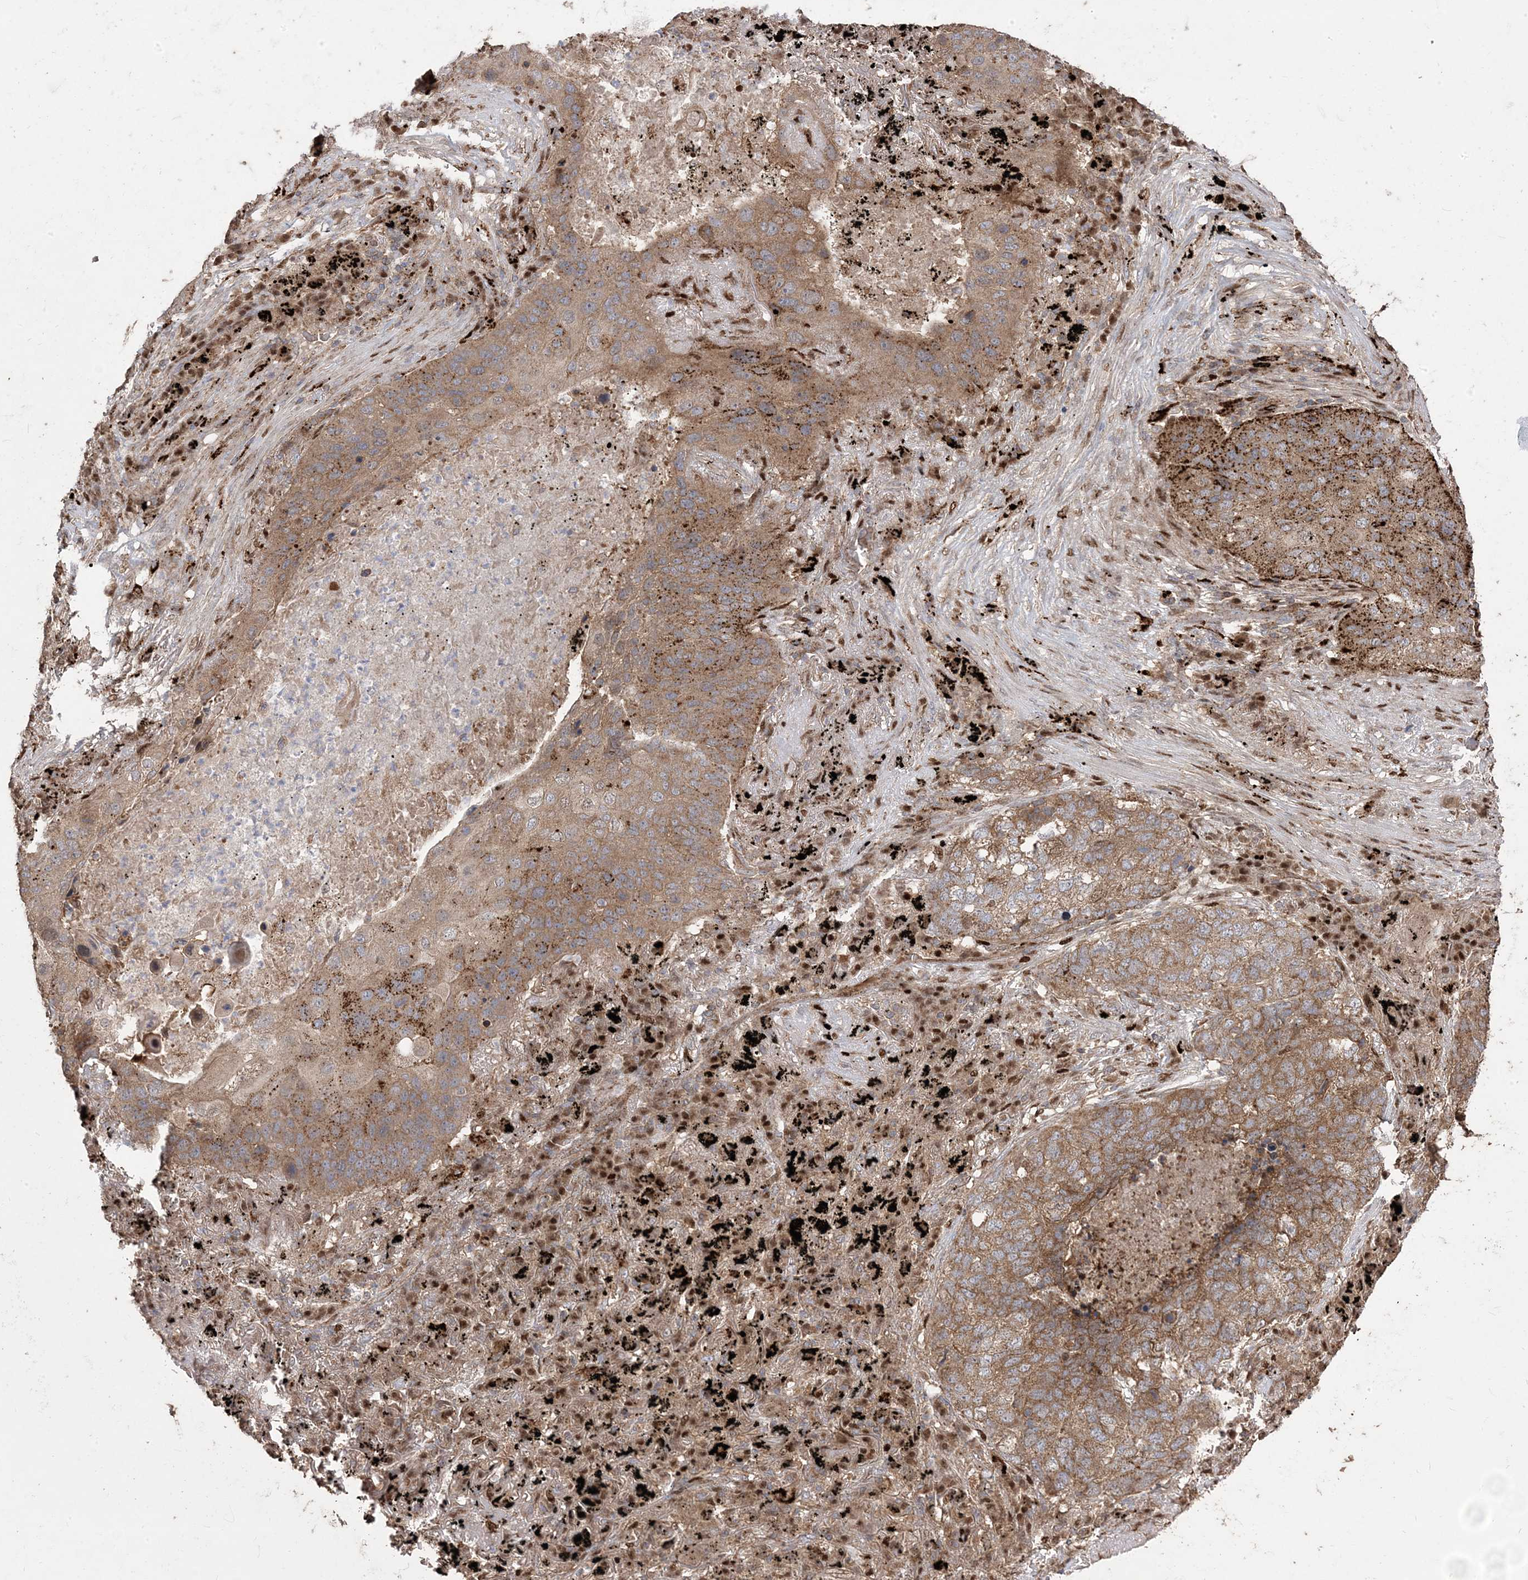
{"staining": {"intensity": "strong", "quantity": ">75%", "location": "cytoplasmic/membranous"}, "tissue": "lung cancer", "cell_type": "Tumor cells", "image_type": "cancer", "snomed": [{"axis": "morphology", "description": "Squamous cell carcinoma, NOS"}, {"axis": "topography", "description": "Lung"}], "caption": "A brown stain highlights strong cytoplasmic/membranous expression of a protein in human lung cancer tumor cells.", "gene": "PPOX", "patient": {"sex": "female", "age": 63}}